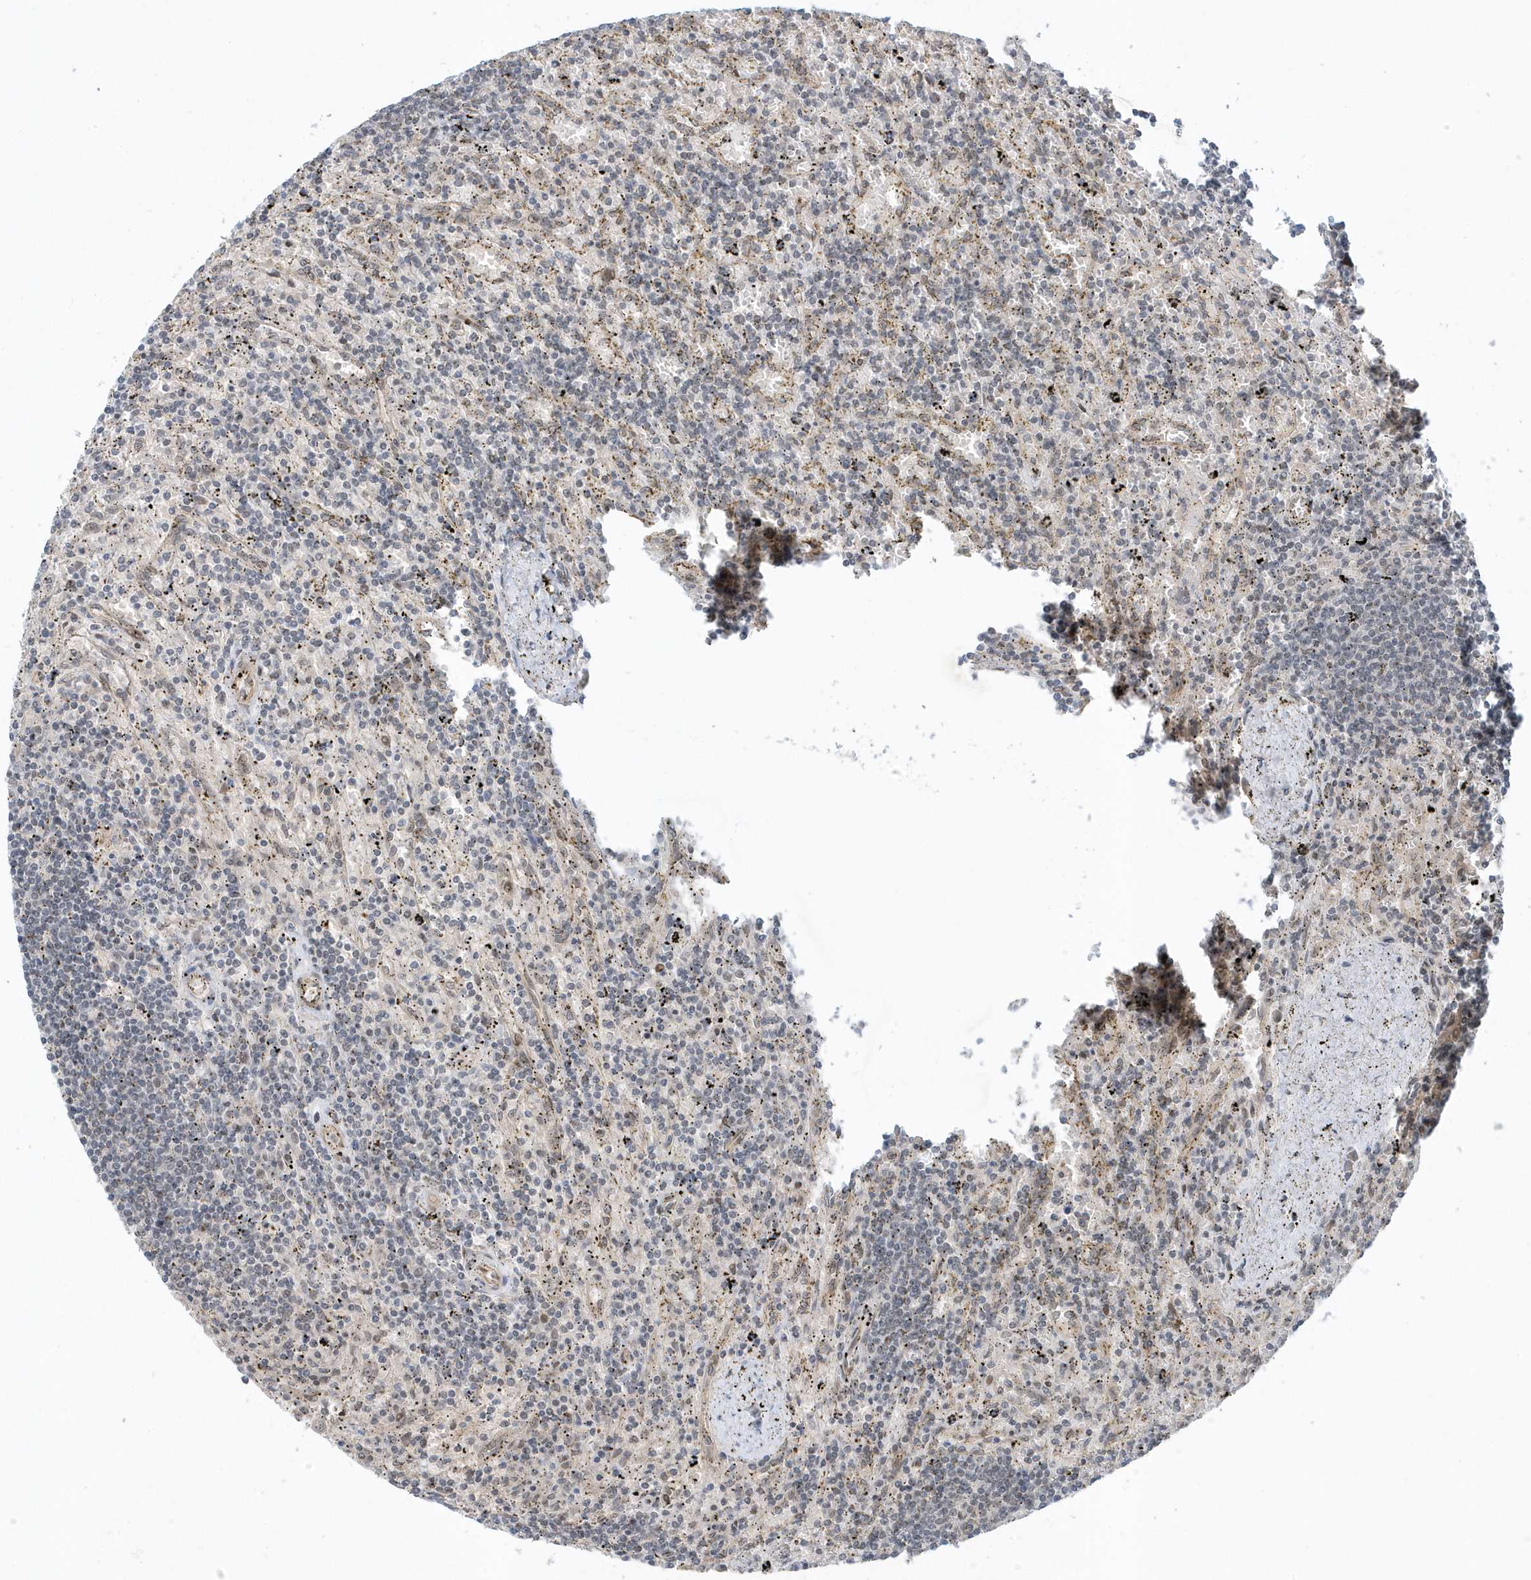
{"staining": {"intensity": "negative", "quantity": "none", "location": "none"}, "tissue": "lymphoma", "cell_type": "Tumor cells", "image_type": "cancer", "snomed": [{"axis": "morphology", "description": "Malignant lymphoma, non-Hodgkin's type, Low grade"}, {"axis": "topography", "description": "Spleen"}], "caption": "There is no significant positivity in tumor cells of malignant lymphoma, non-Hodgkin's type (low-grade).", "gene": "USP53", "patient": {"sex": "male", "age": 76}}